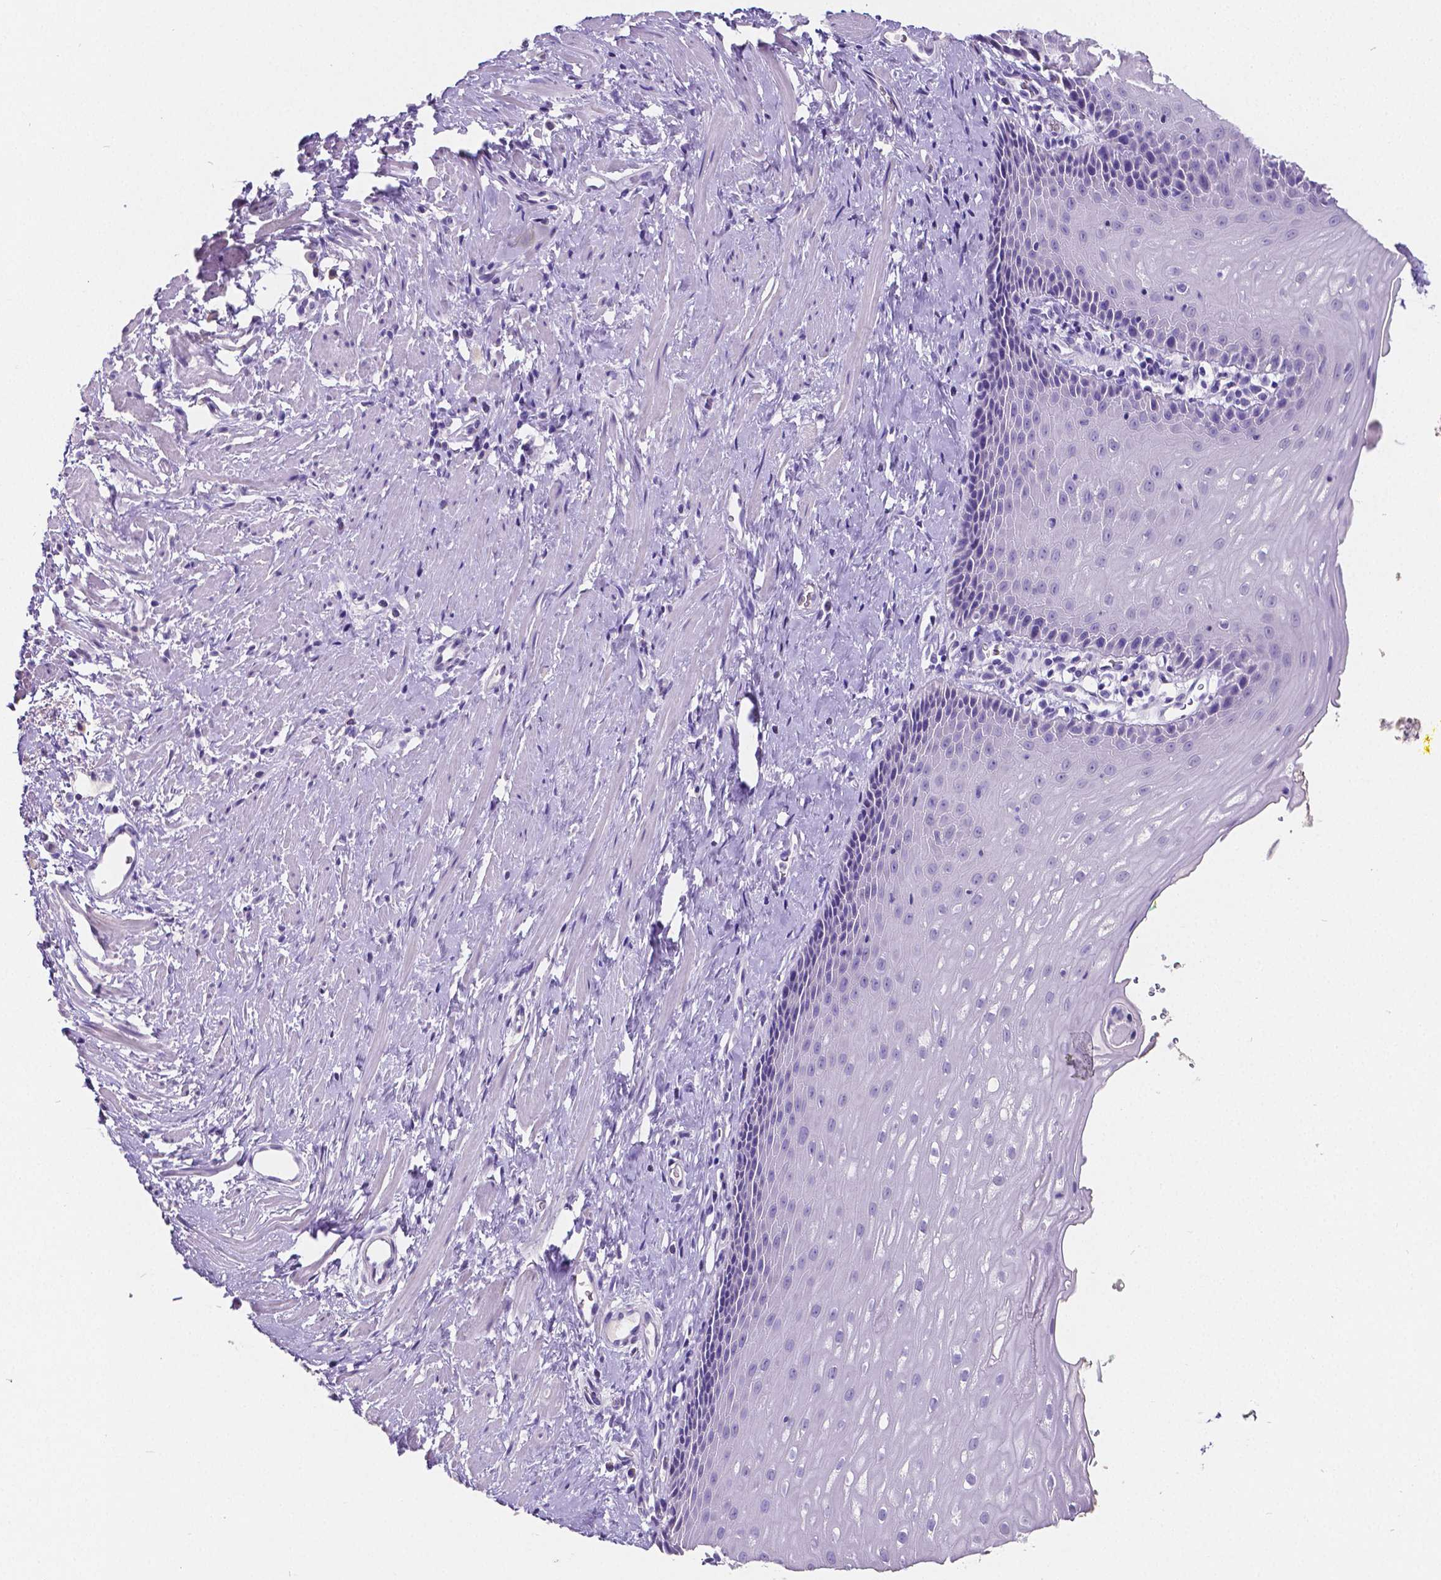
{"staining": {"intensity": "negative", "quantity": "none", "location": "none"}, "tissue": "esophagus", "cell_type": "Squamous epithelial cells", "image_type": "normal", "snomed": [{"axis": "morphology", "description": "Normal tissue, NOS"}, {"axis": "topography", "description": "Esophagus"}], "caption": "An immunohistochemistry (IHC) micrograph of normal esophagus is shown. There is no staining in squamous epithelial cells of esophagus.", "gene": "SATB2", "patient": {"sex": "male", "age": 64}}